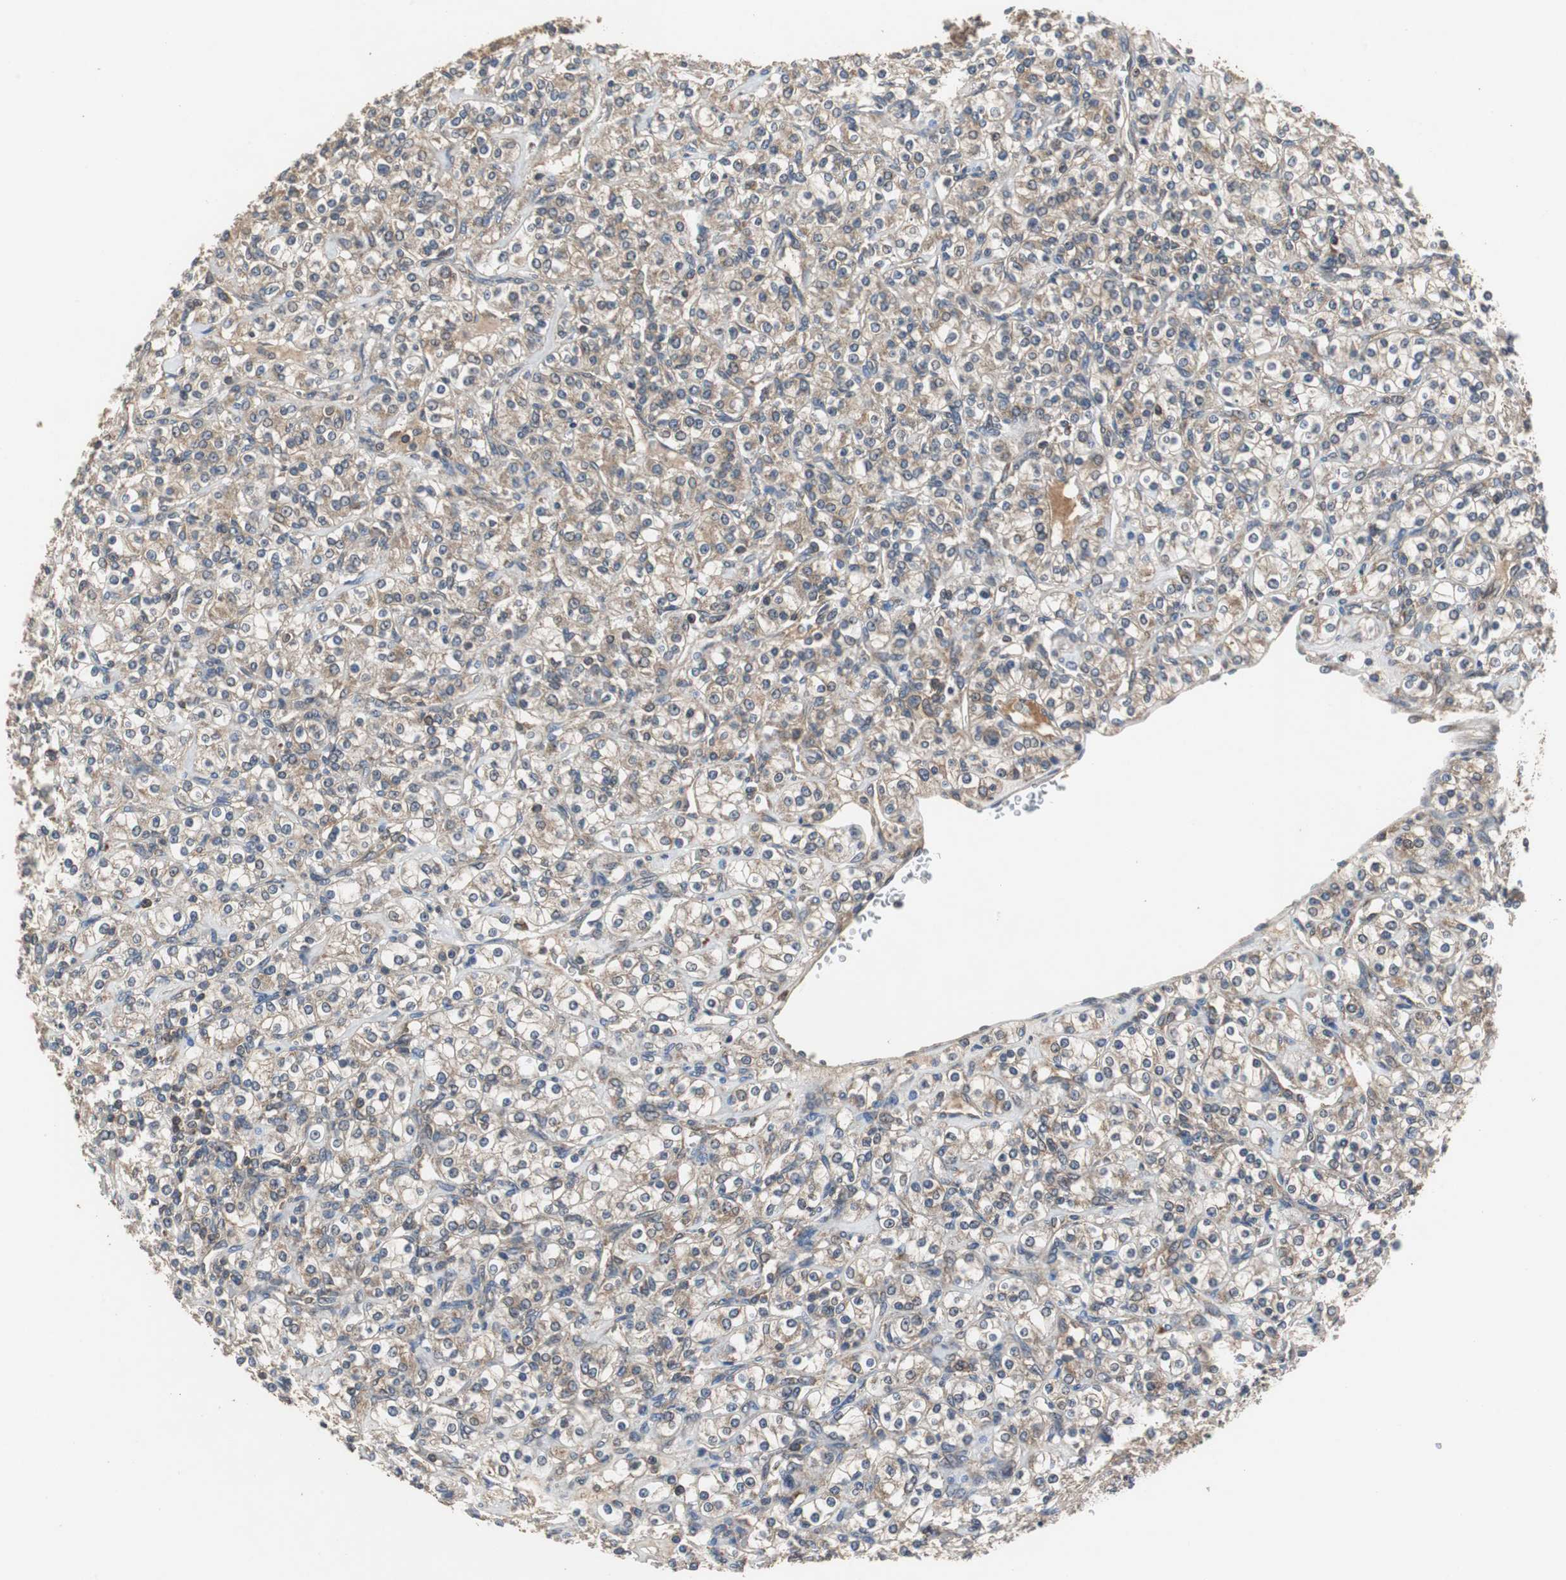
{"staining": {"intensity": "weak", "quantity": "<25%", "location": "cytoplasmic/membranous"}, "tissue": "renal cancer", "cell_type": "Tumor cells", "image_type": "cancer", "snomed": [{"axis": "morphology", "description": "Adenocarcinoma, NOS"}, {"axis": "topography", "description": "Kidney"}], "caption": "Immunohistochemistry (IHC) image of human renal cancer (adenocarcinoma) stained for a protein (brown), which shows no positivity in tumor cells.", "gene": "VBP1", "patient": {"sex": "male", "age": 77}}